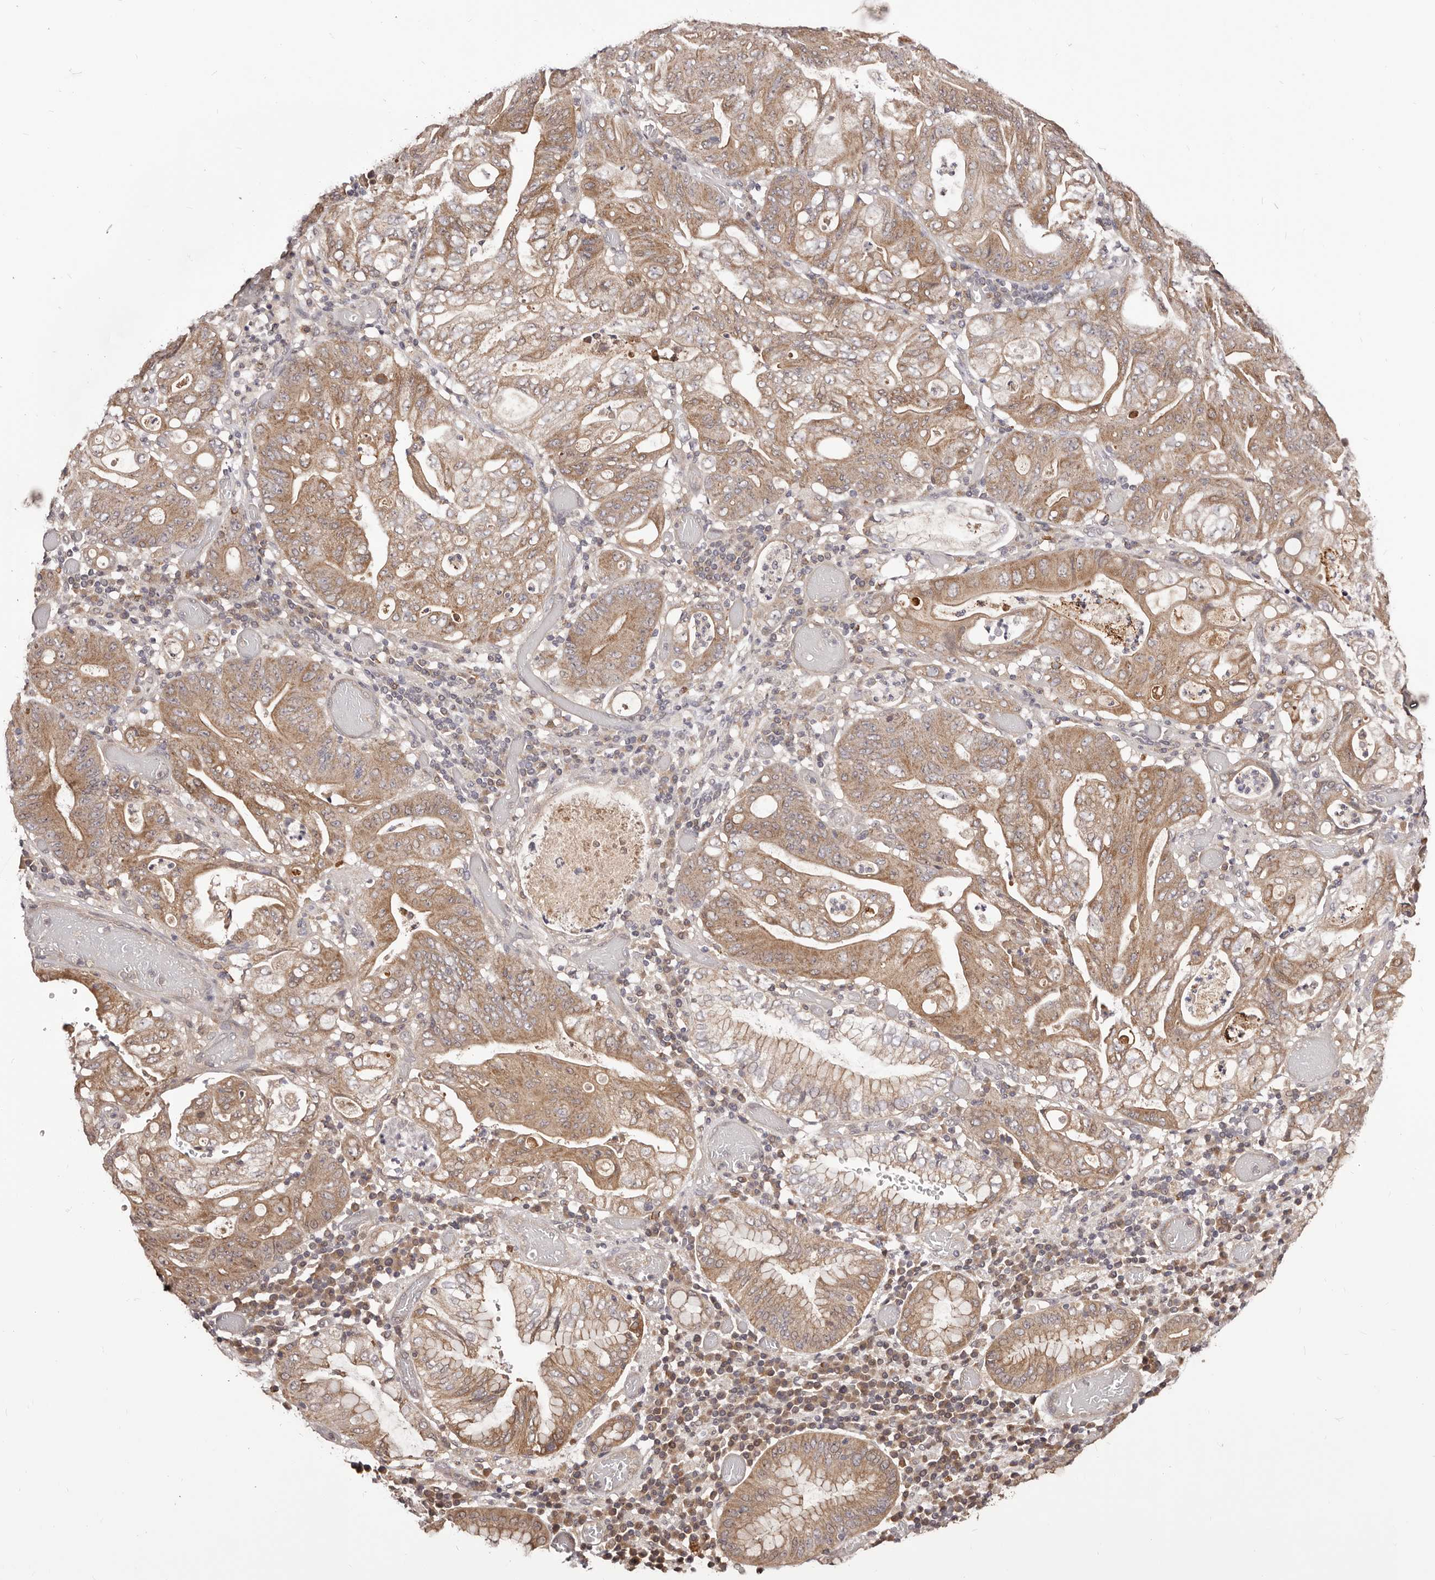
{"staining": {"intensity": "moderate", "quantity": ">75%", "location": "cytoplasmic/membranous"}, "tissue": "stomach cancer", "cell_type": "Tumor cells", "image_type": "cancer", "snomed": [{"axis": "morphology", "description": "Adenocarcinoma, NOS"}, {"axis": "topography", "description": "Stomach"}], "caption": "Immunohistochemical staining of stomach cancer shows moderate cytoplasmic/membranous protein expression in approximately >75% of tumor cells.", "gene": "MDP1", "patient": {"sex": "female", "age": 73}}